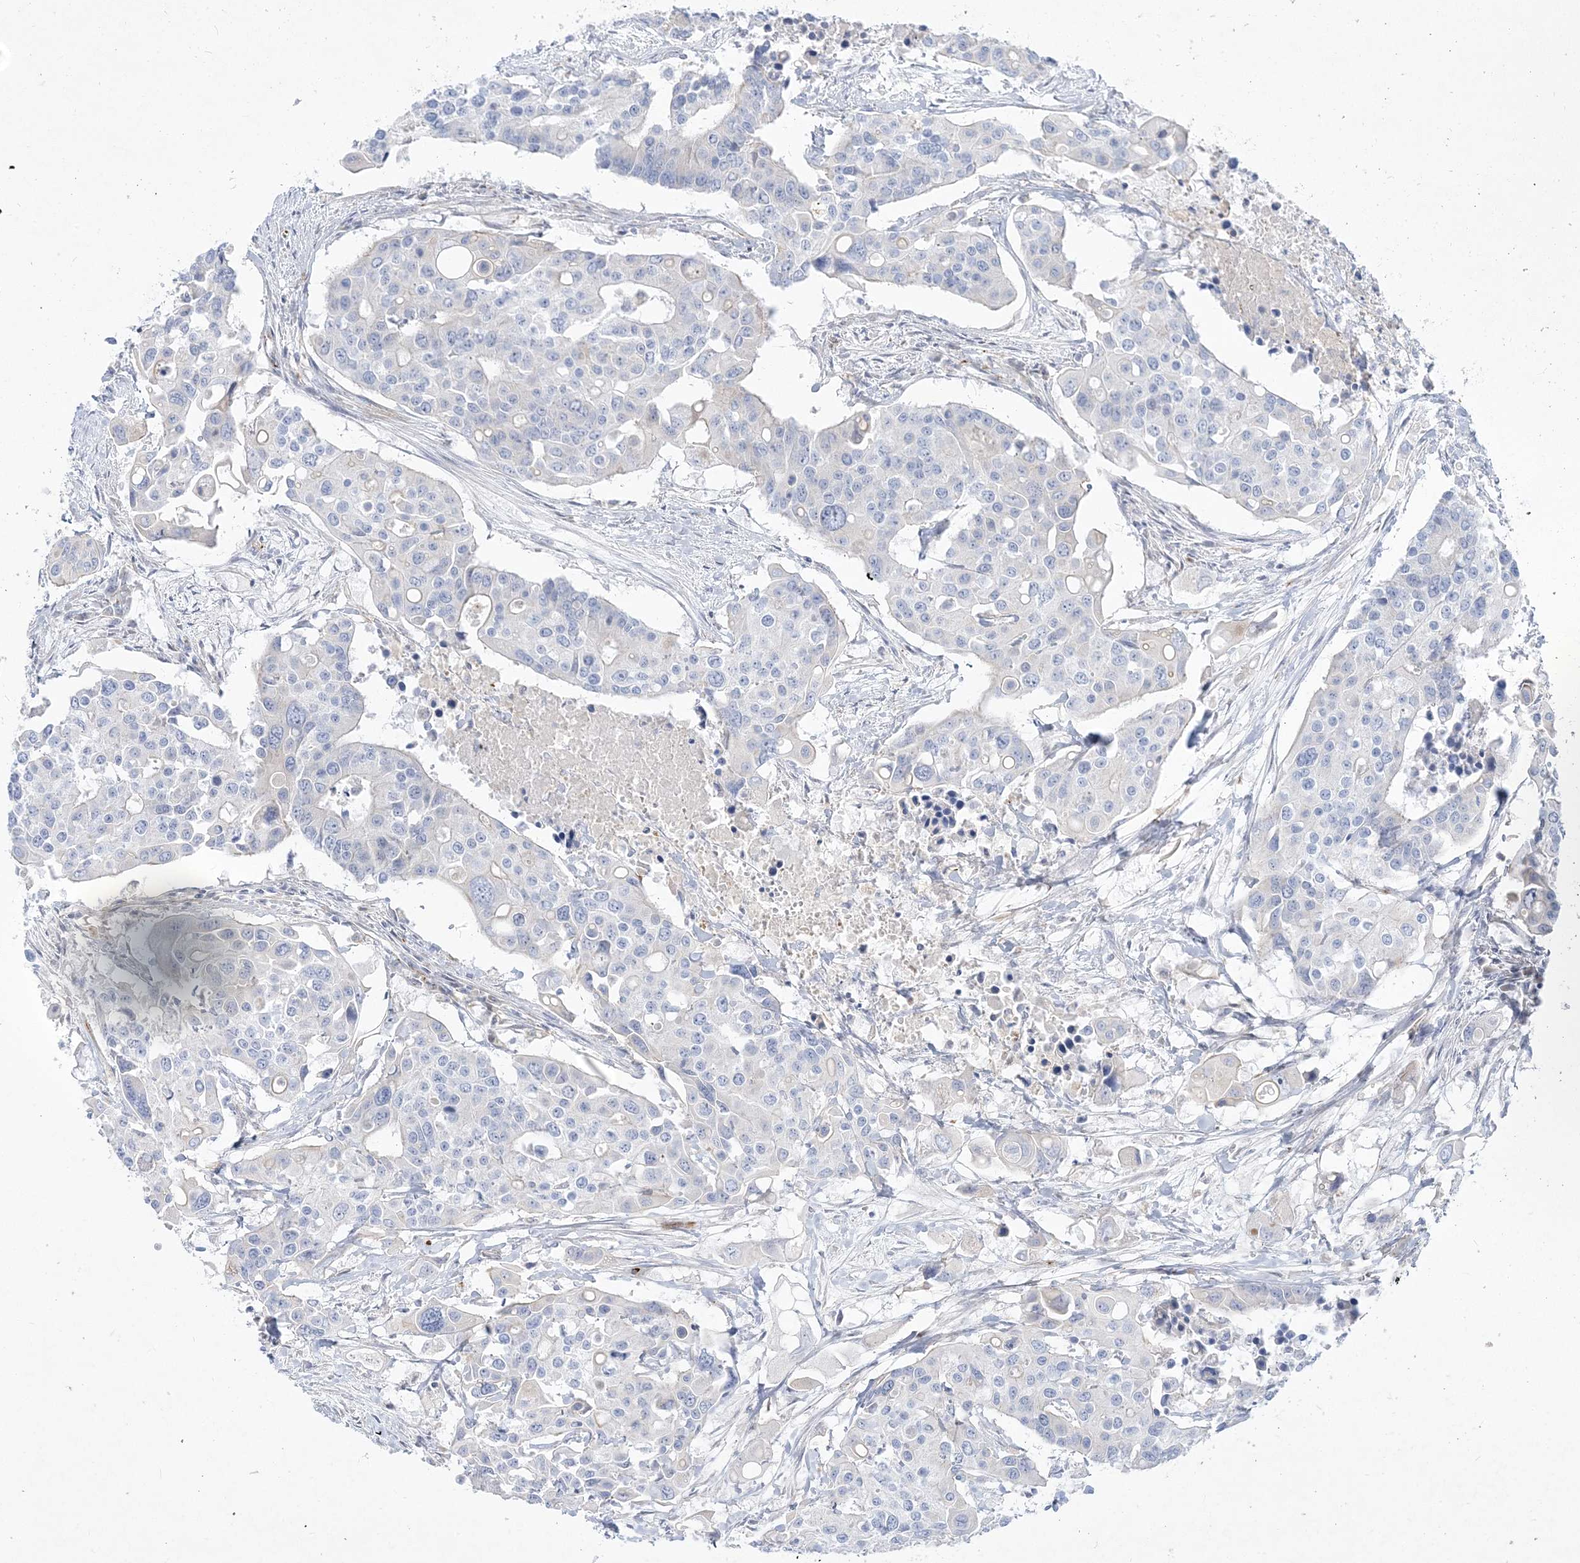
{"staining": {"intensity": "negative", "quantity": "none", "location": "none"}, "tissue": "colorectal cancer", "cell_type": "Tumor cells", "image_type": "cancer", "snomed": [{"axis": "morphology", "description": "Adenocarcinoma, NOS"}, {"axis": "topography", "description": "Colon"}], "caption": "The immunohistochemistry (IHC) photomicrograph has no significant positivity in tumor cells of adenocarcinoma (colorectal) tissue.", "gene": "GPAT2", "patient": {"sex": "male", "age": 77}}